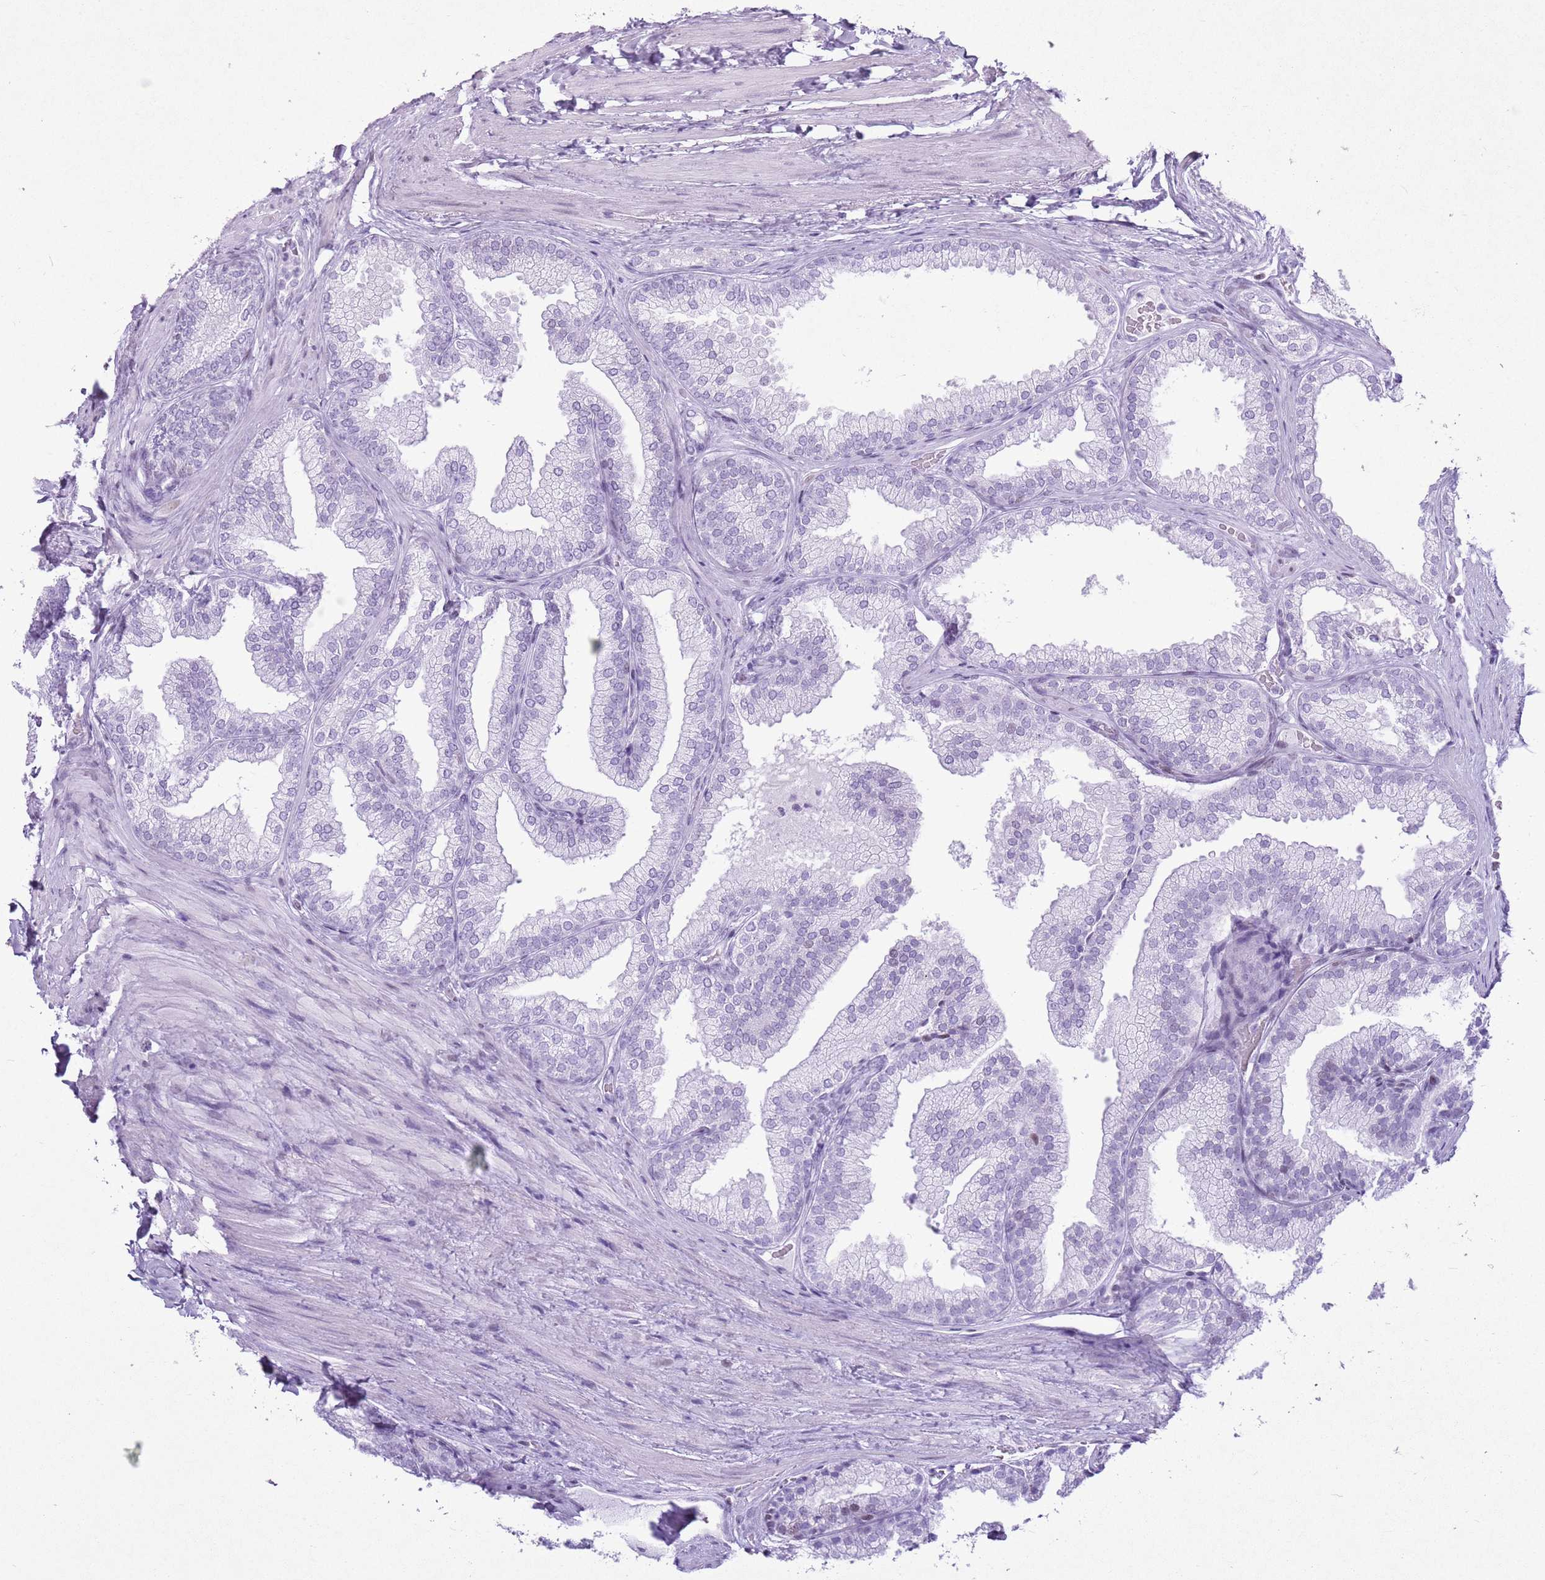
{"staining": {"intensity": "negative", "quantity": "none", "location": "none"}, "tissue": "prostate", "cell_type": "Glandular cells", "image_type": "normal", "snomed": [{"axis": "morphology", "description": "Normal tissue, NOS"}, {"axis": "topography", "description": "Prostate"}], "caption": "Prostate stained for a protein using immunohistochemistry (IHC) exhibits no staining glandular cells.", "gene": "ASIP", "patient": {"sex": "male", "age": 76}}